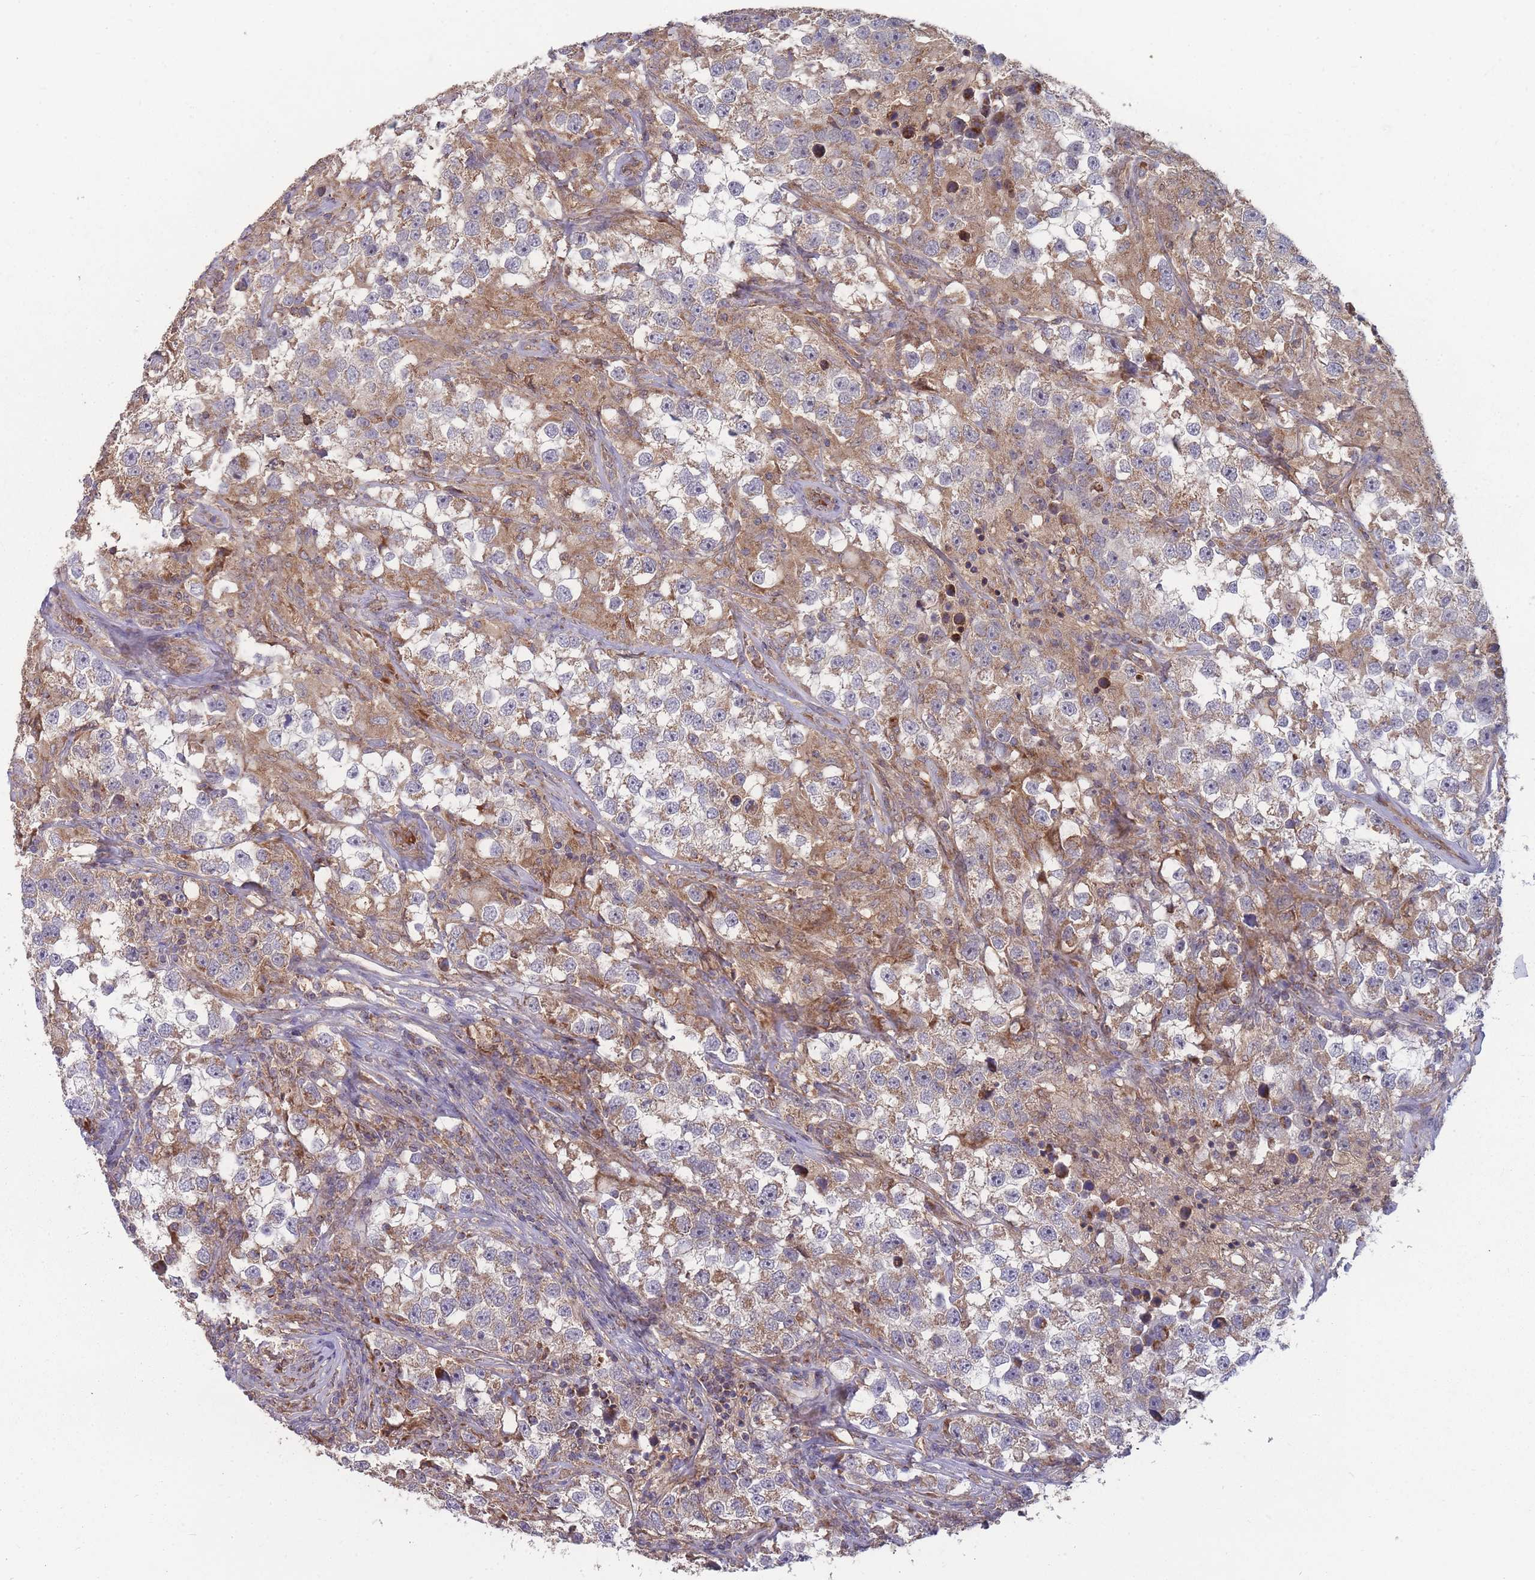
{"staining": {"intensity": "weak", "quantity": "25%-75%", "location": "cytoplasmic/membranous"}, "tissue": "testis cancer", "cell_type": "Tumor cells", "image_type": "cancer", "snomed": [{"axis": "morphology", "description": "Seminoma, NOS"}, {"axis": "topography", "description": "Testis"}], "caption": "Immunohistochemistry (IHC) staining of seminoma (testis), which demonstrates low levels of weak cytoplasmic/membranous expression in approximately 25%-75% of tumor cells indicating weak cytoplasmic/membranous protein positivity. The staining was performed using DAB (3,3'-diaminobenzidine) (brown) for protein detection and nuclei were counterstained in hematoxylin (blue).", "gene": "SLC35B4", "patient": {"sex": "male", "age": 46}}